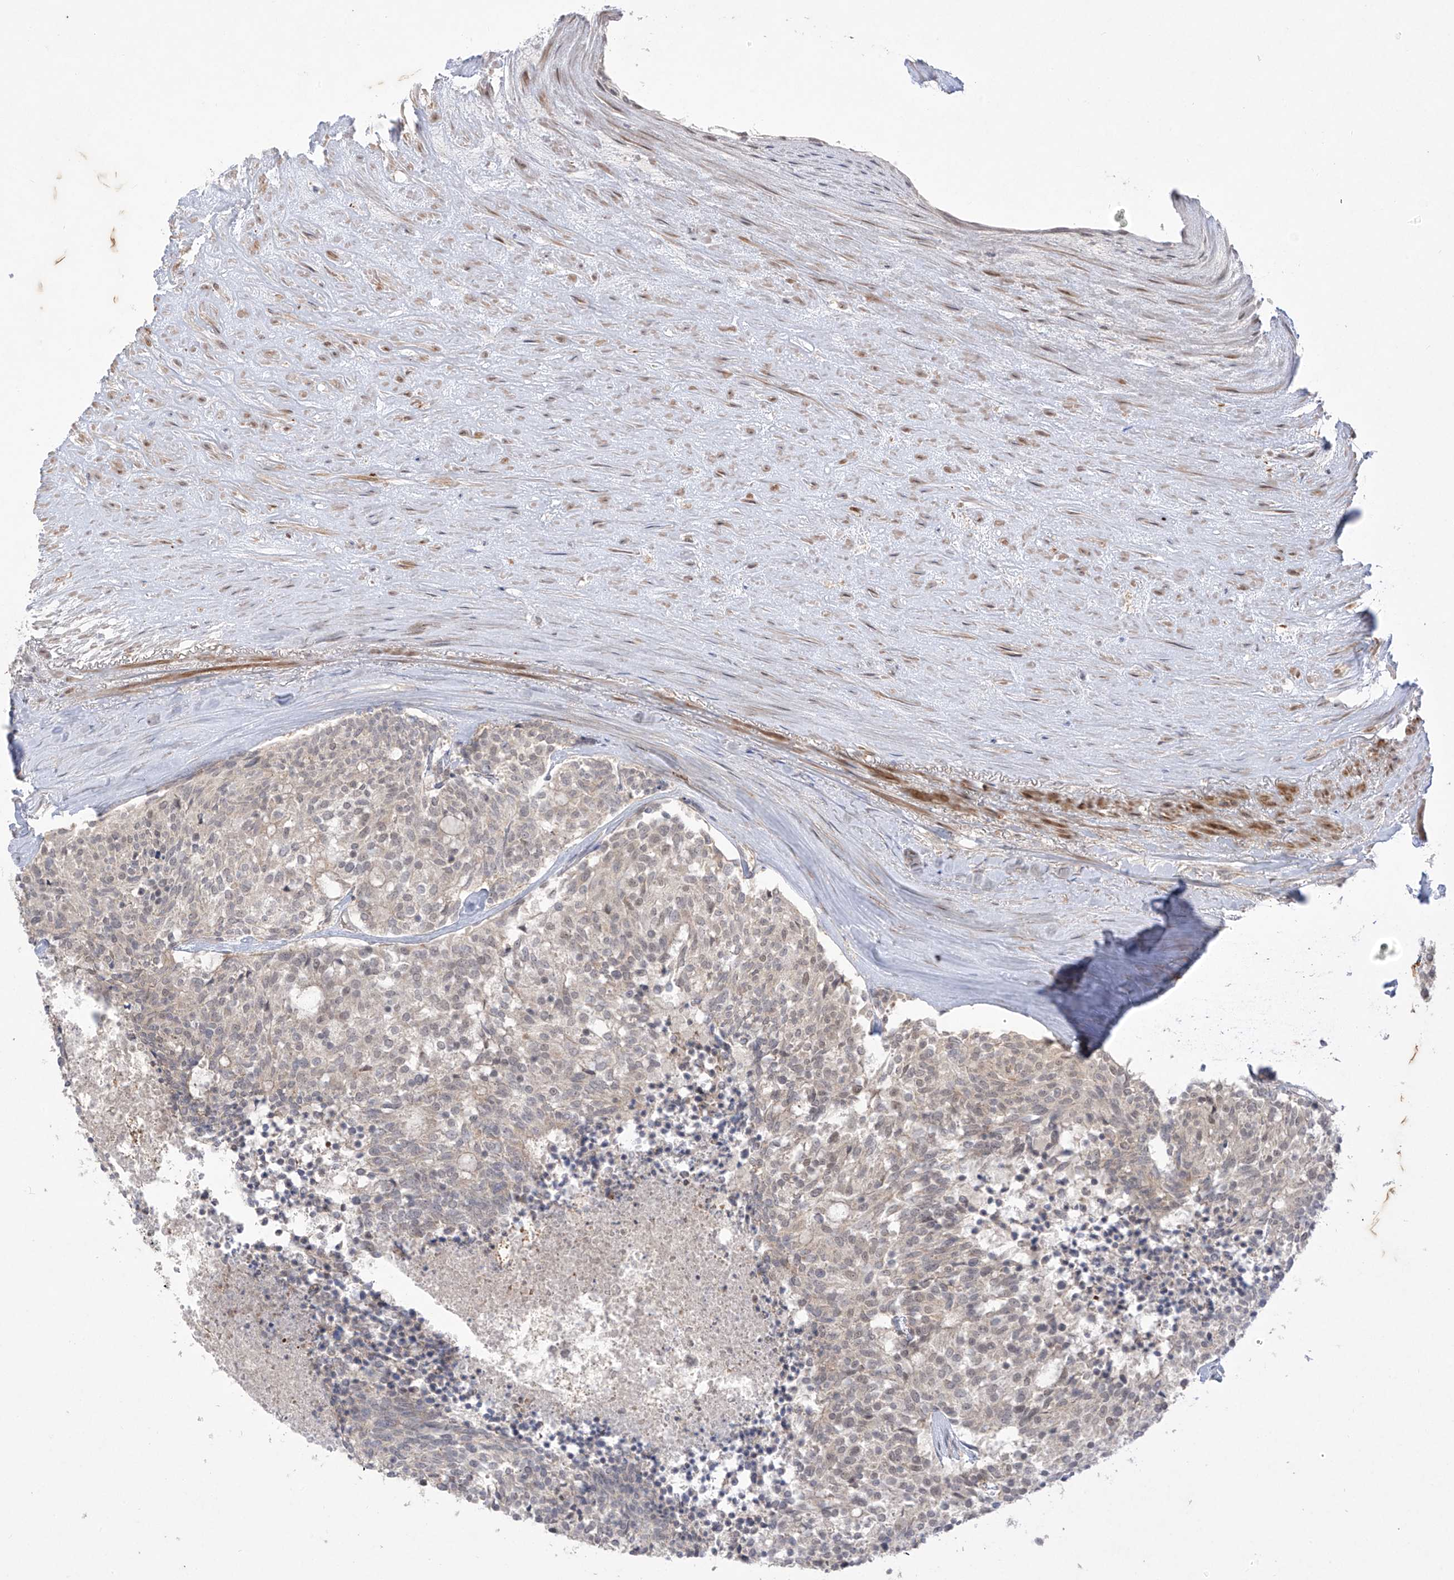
{"staining": {"intensity": "weak", "quantity": "<25%", "location": "nuclear"}, "tissue": "carcinoid", "cell_type": "Tumor cells", "image_type": "cancer", "snomed": [{"axis": "morphology", "description": "Carcinoid, malignant, NOS"}, {"axis": "topography", "description": "Pancreas"}], "caption": "An image of human malignant carcinoid is negative for staining in tumor cells.", "gene": "OGT", "patient": {"sex": "female", "age": 54}}